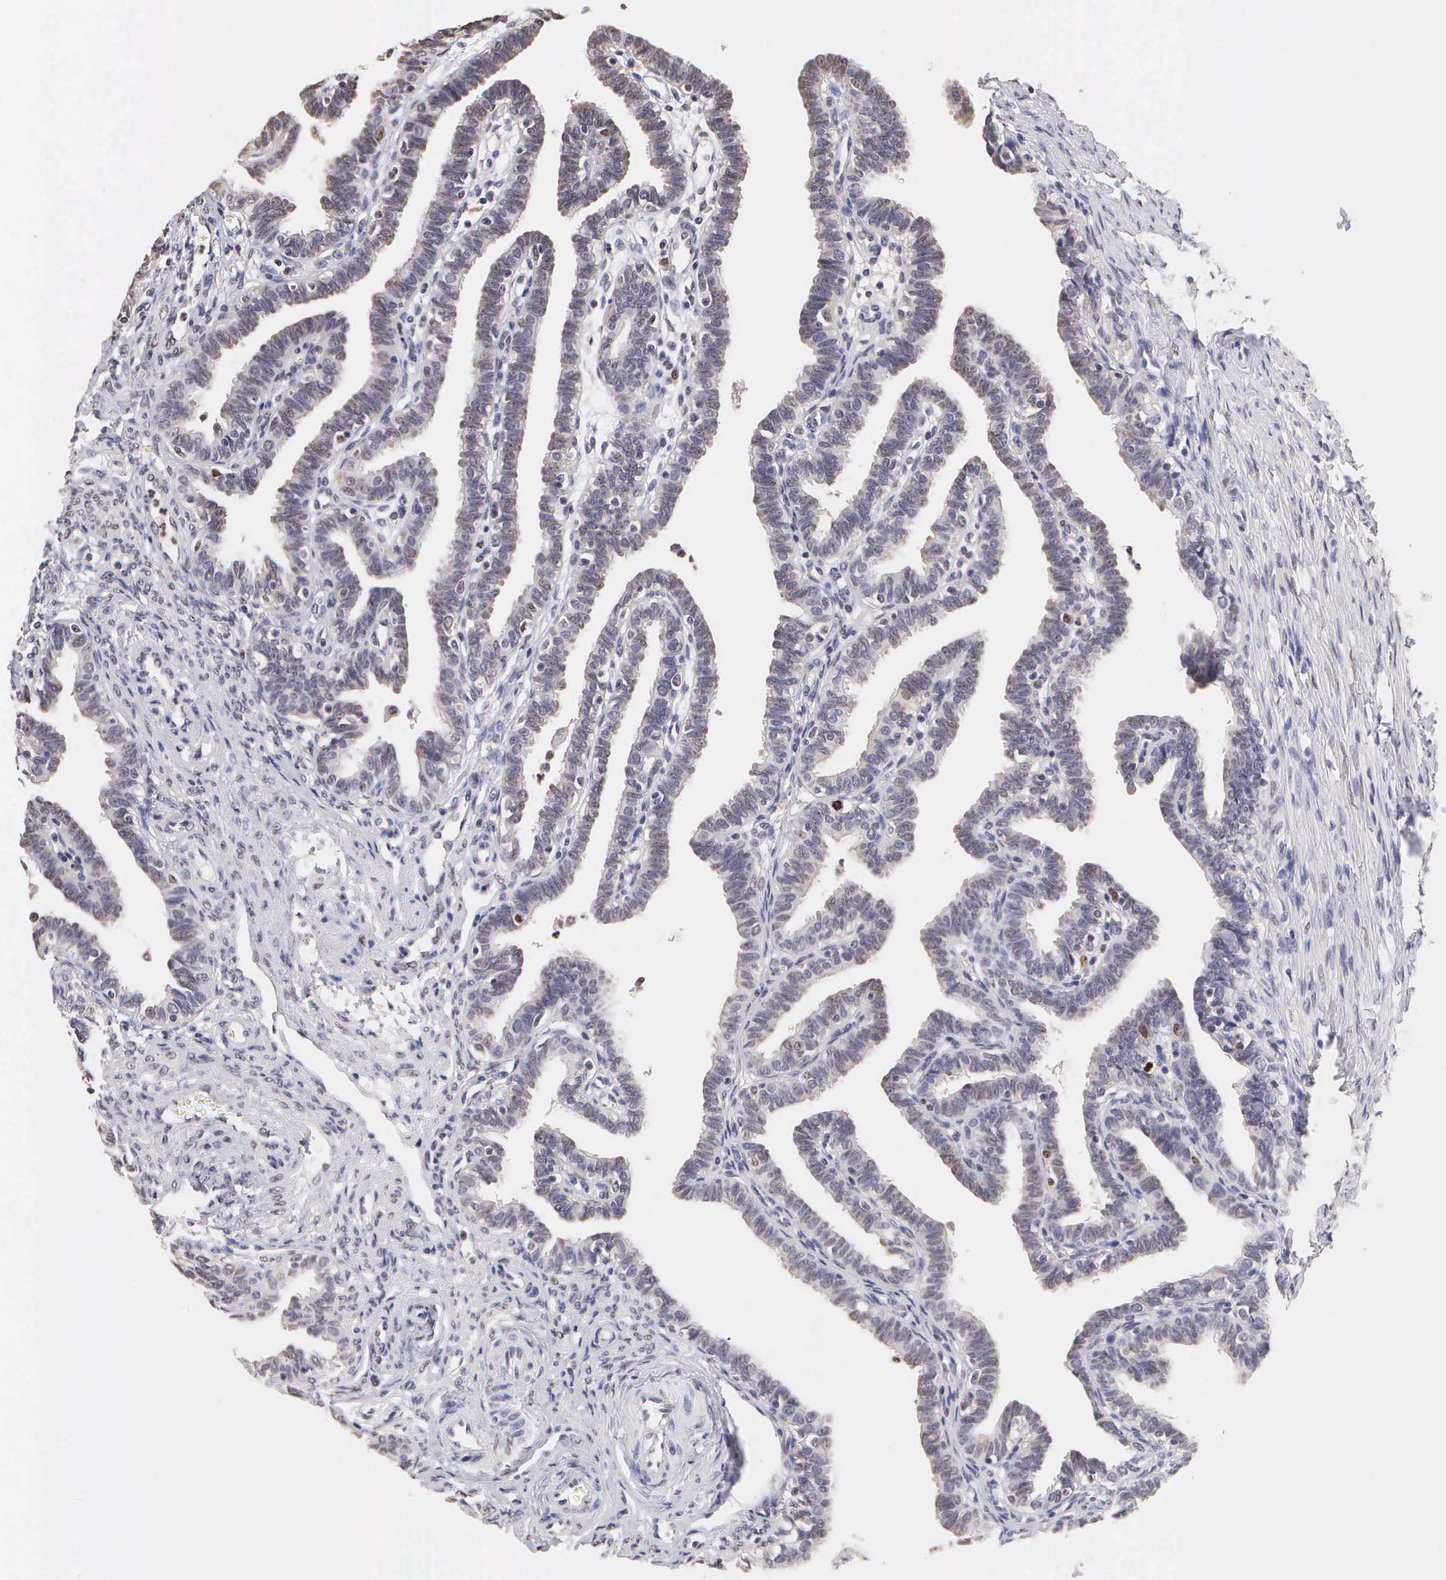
{"staining": {"intensity": "negative", "quantity": "none", "location": "none"}, "tissue": "fallopian tube", "cell_type": "Glandular cells", "image_type": "normal", "snomed": [{"axis": "morphology", "description": "Normal tissue, NOS"}, {"axis": "topography", "description": "Fallopian tube"}], "caption": "IHC histopathology image of unremarkable fallopian tube stained for a protein (brown), which shows no positivity in glandular cells. (Stains: DAB (3,3'-diaminobenzidine) immunohistochemistry (IHC) with hematoxylin counter stain, Microscopy: brightfield microscopy at high magnification).", "gene": "MKI67", "patient": {"sex": "female", "age": 41}}